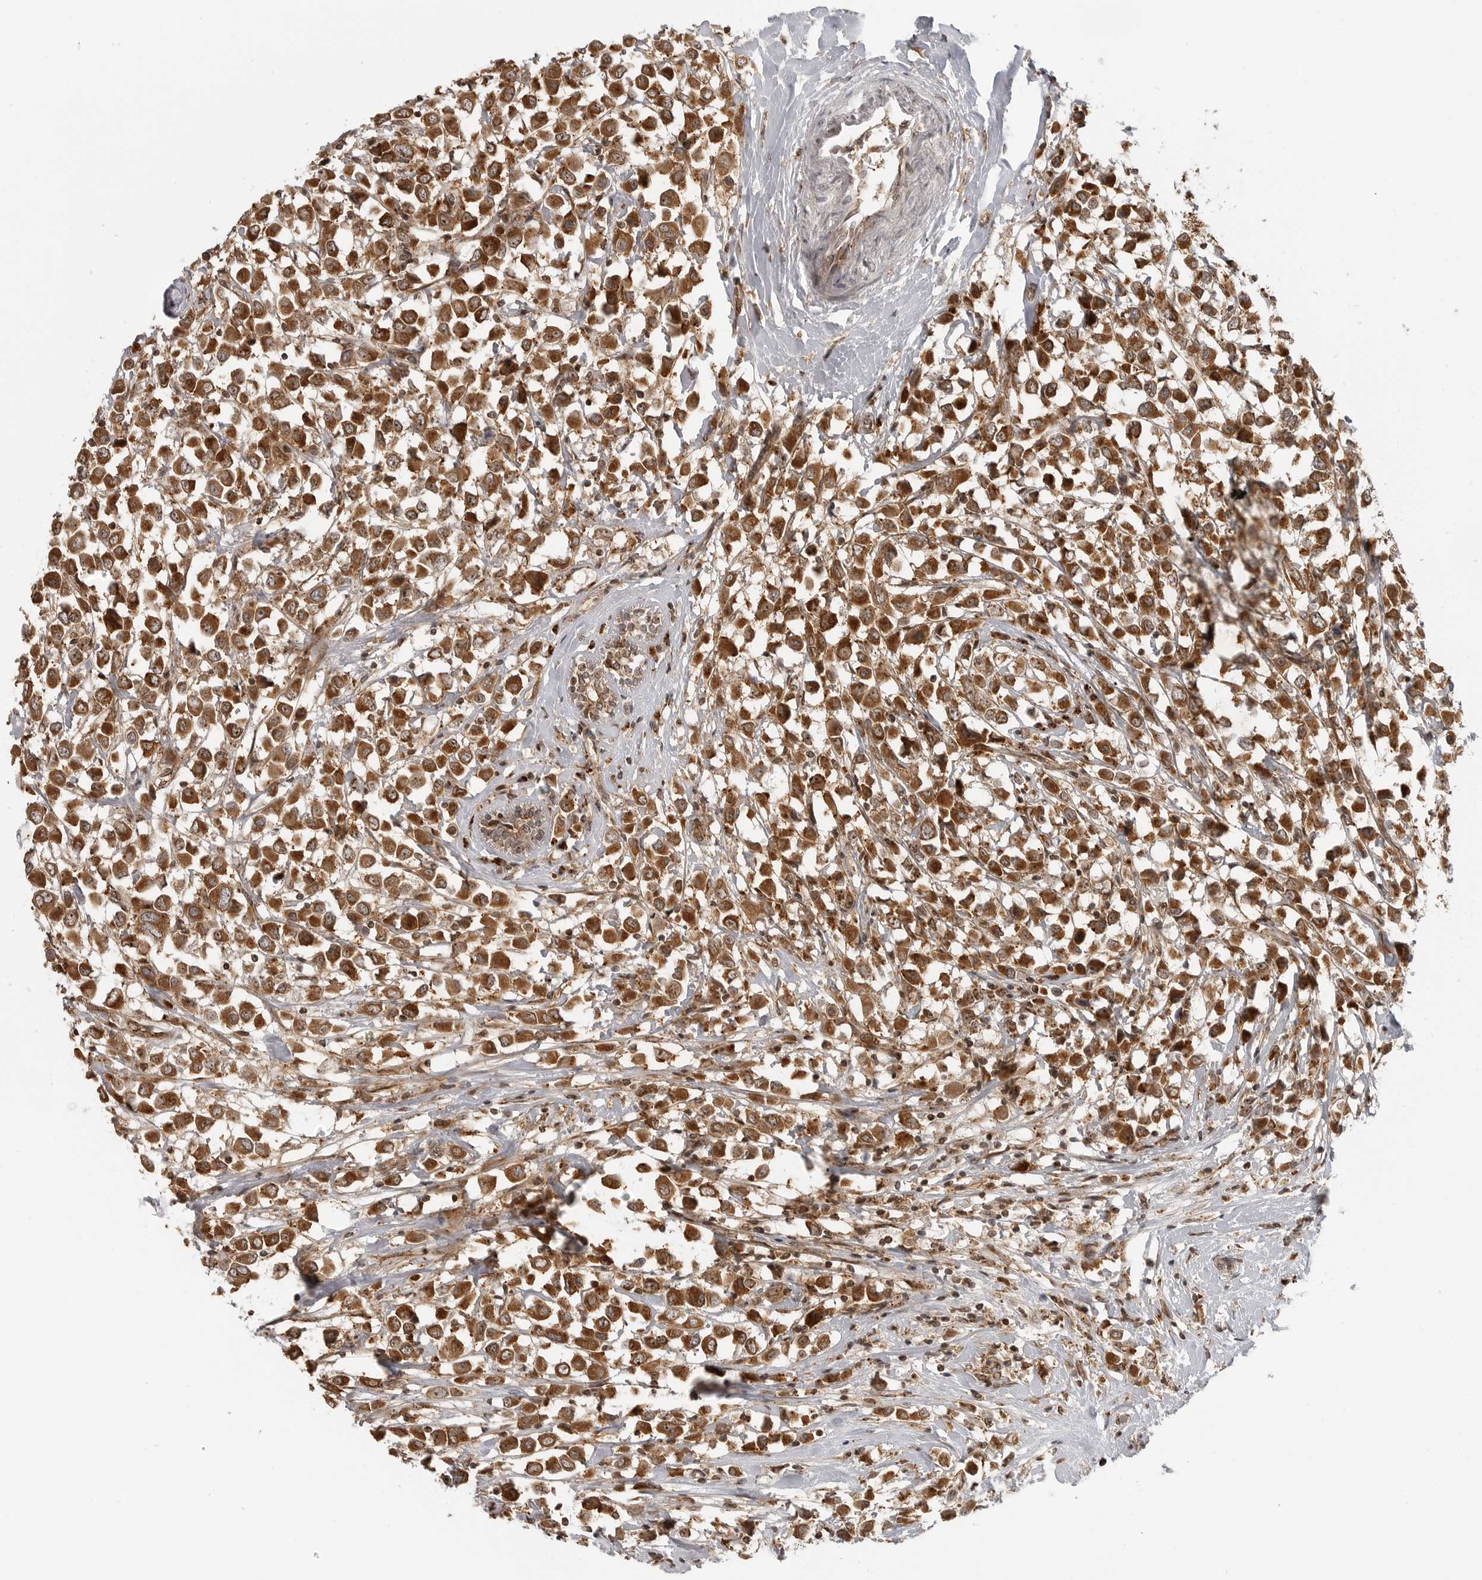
{"staining": {"intensity": "strong", "quantity": ">75%", "location": "cytoplasmic/membranous"}, "tissue": "breast cancer", "cell_type": "Tumor cells", "image_type": "cancer", "snomed": [{"axis": "morphology", "description": "Duct carcinoma"}, {"axis": "topography", "description": "Breast"}], "caption": "DAB immunohistochemical staining of human breast cancer exhibits strong cytoplasmic/membranous protein expression in approximately >75% of tumor cells.", "gene": "COPA", "patient": {"sex": "female", "age": 61}}